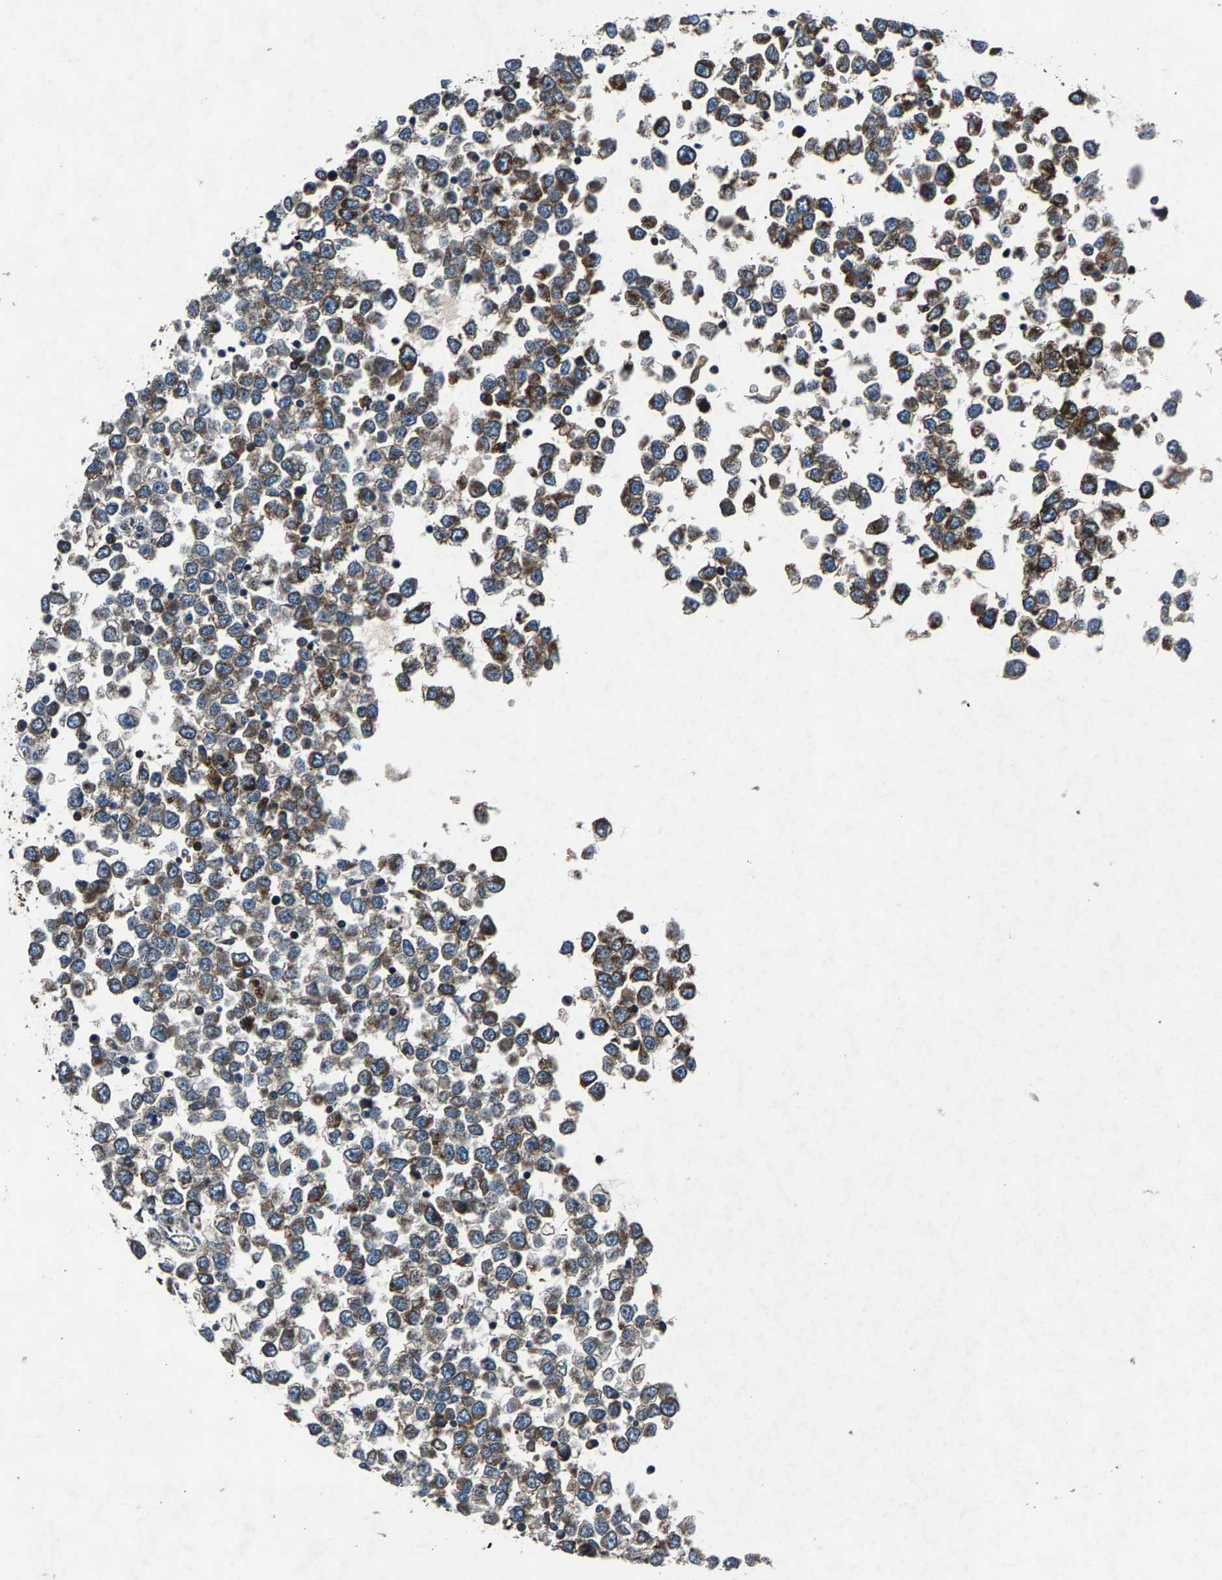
{"staining": {"intensity": "moderate", "quantity": ">75%", "location": "cytoplasmic/membranous"}, "tissue": "testis cancer", "cell_type": "Tumor cells", "image_type": "cancer", "snomed": [{"axis": "morphology", "description": "Seminoma, NOS"}, {"axis": "topography", "description": "Testis"}], "caption": "Approximately >75% of tumor cells in human seminoma (testis) exhibit moderate cytoplasmic/membranous protein positivity as visualized by brown immunohistochemical staining.", "gene": "LPCAT1", "patient": {"sex": "male", "age": 65}}